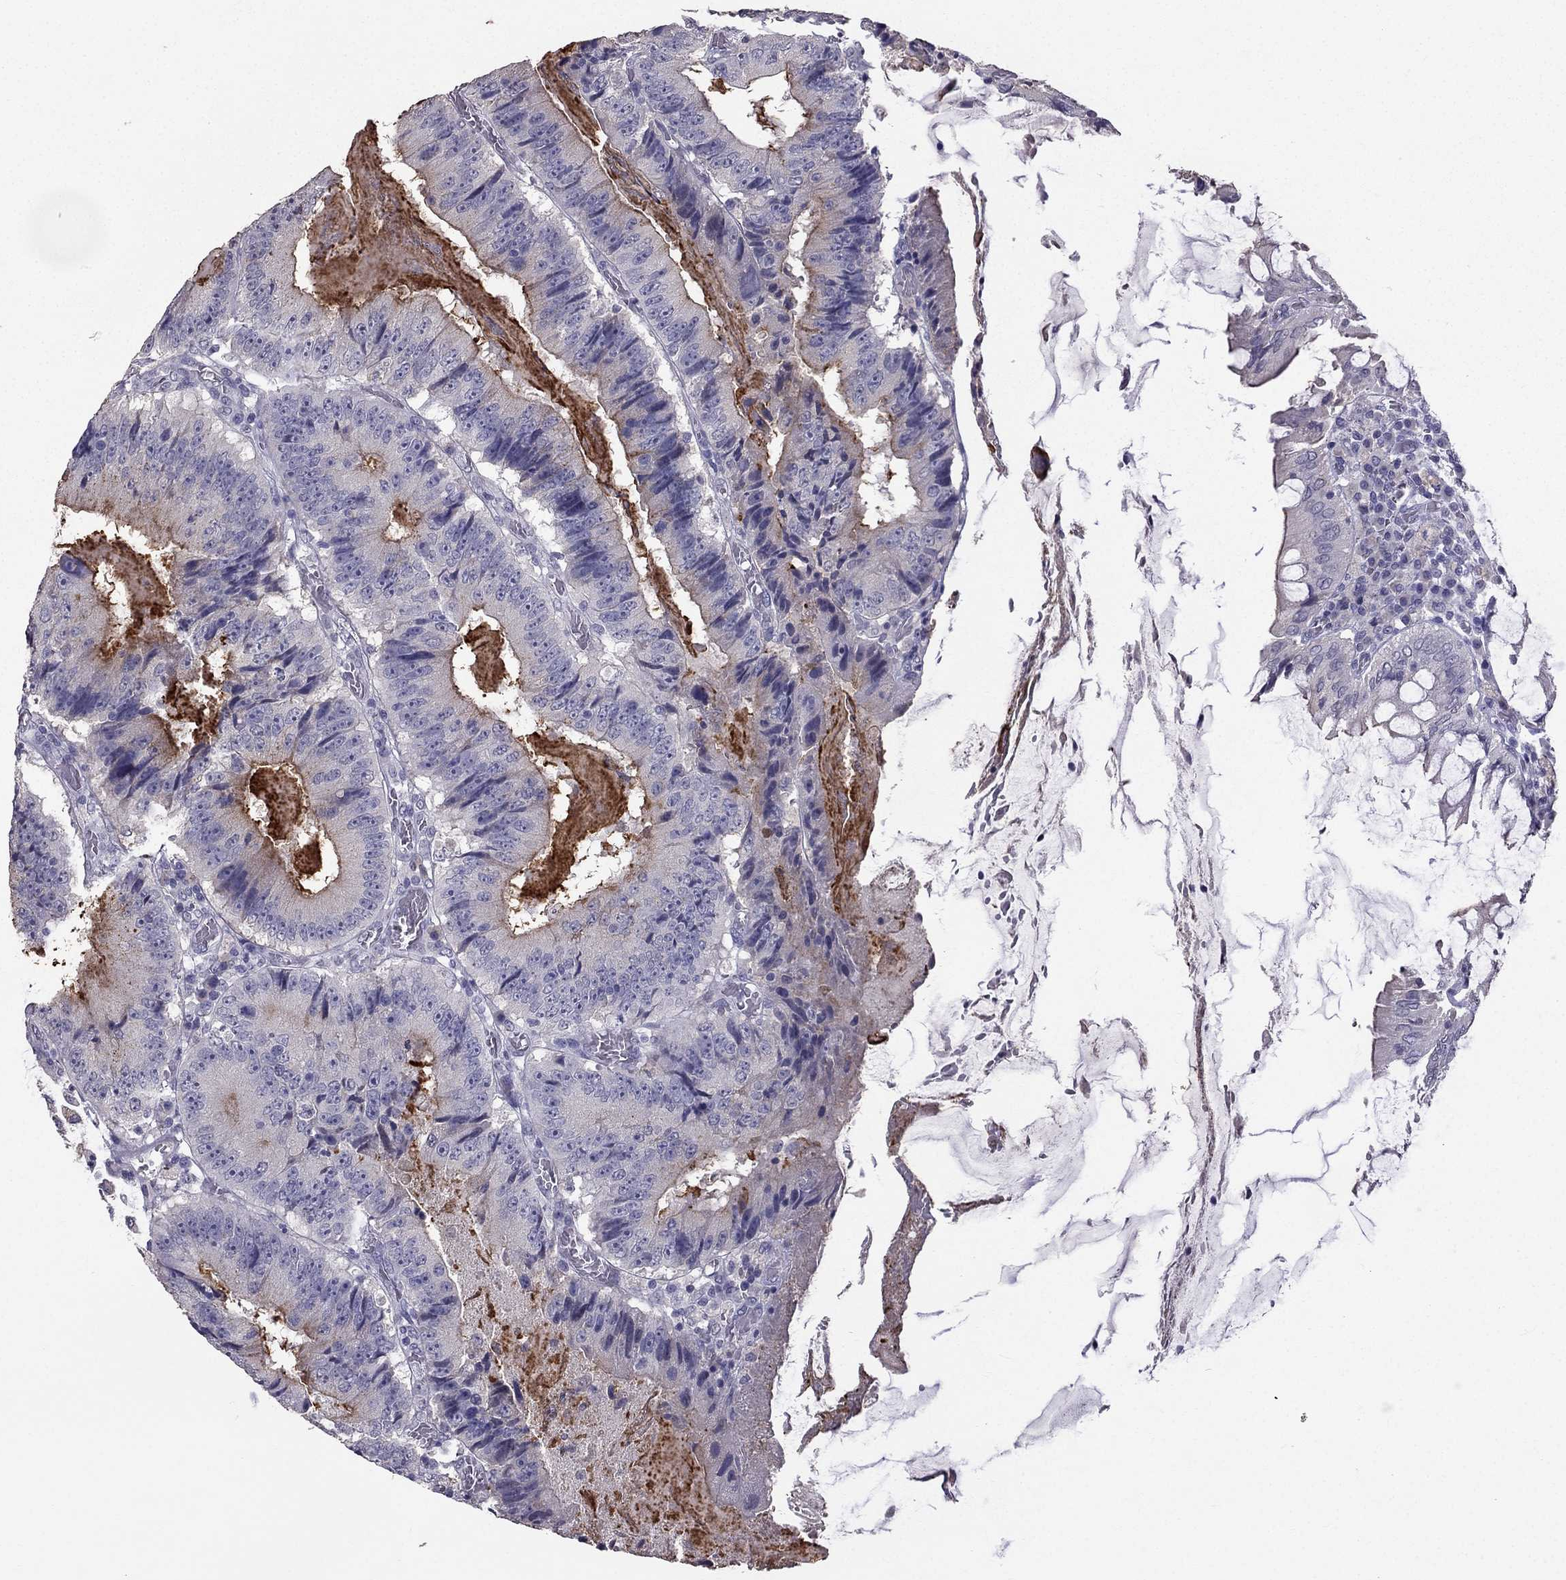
{"staining": {"intensity": "weak", "quantity": "25%-75%", "location": "cytoplasmic/membranous"}, "tissue": "colorectal cancer", "cell_type": "Tumor cells", "image_type": "cancer", "snomed": [{"axis": "morphology", "description": "Adenocarcinoma, NOS"}, {"axis": "topography", "description": "Colon"}], "caption": "Immunohistochemistry (IHC) of human colorectal cancer displays low levels of weak cytoplasmic/membranous expression in about 25%-75% of tumor cells.", "gene": "SCG5", "patient": {"sex": "female", "age": 86}}